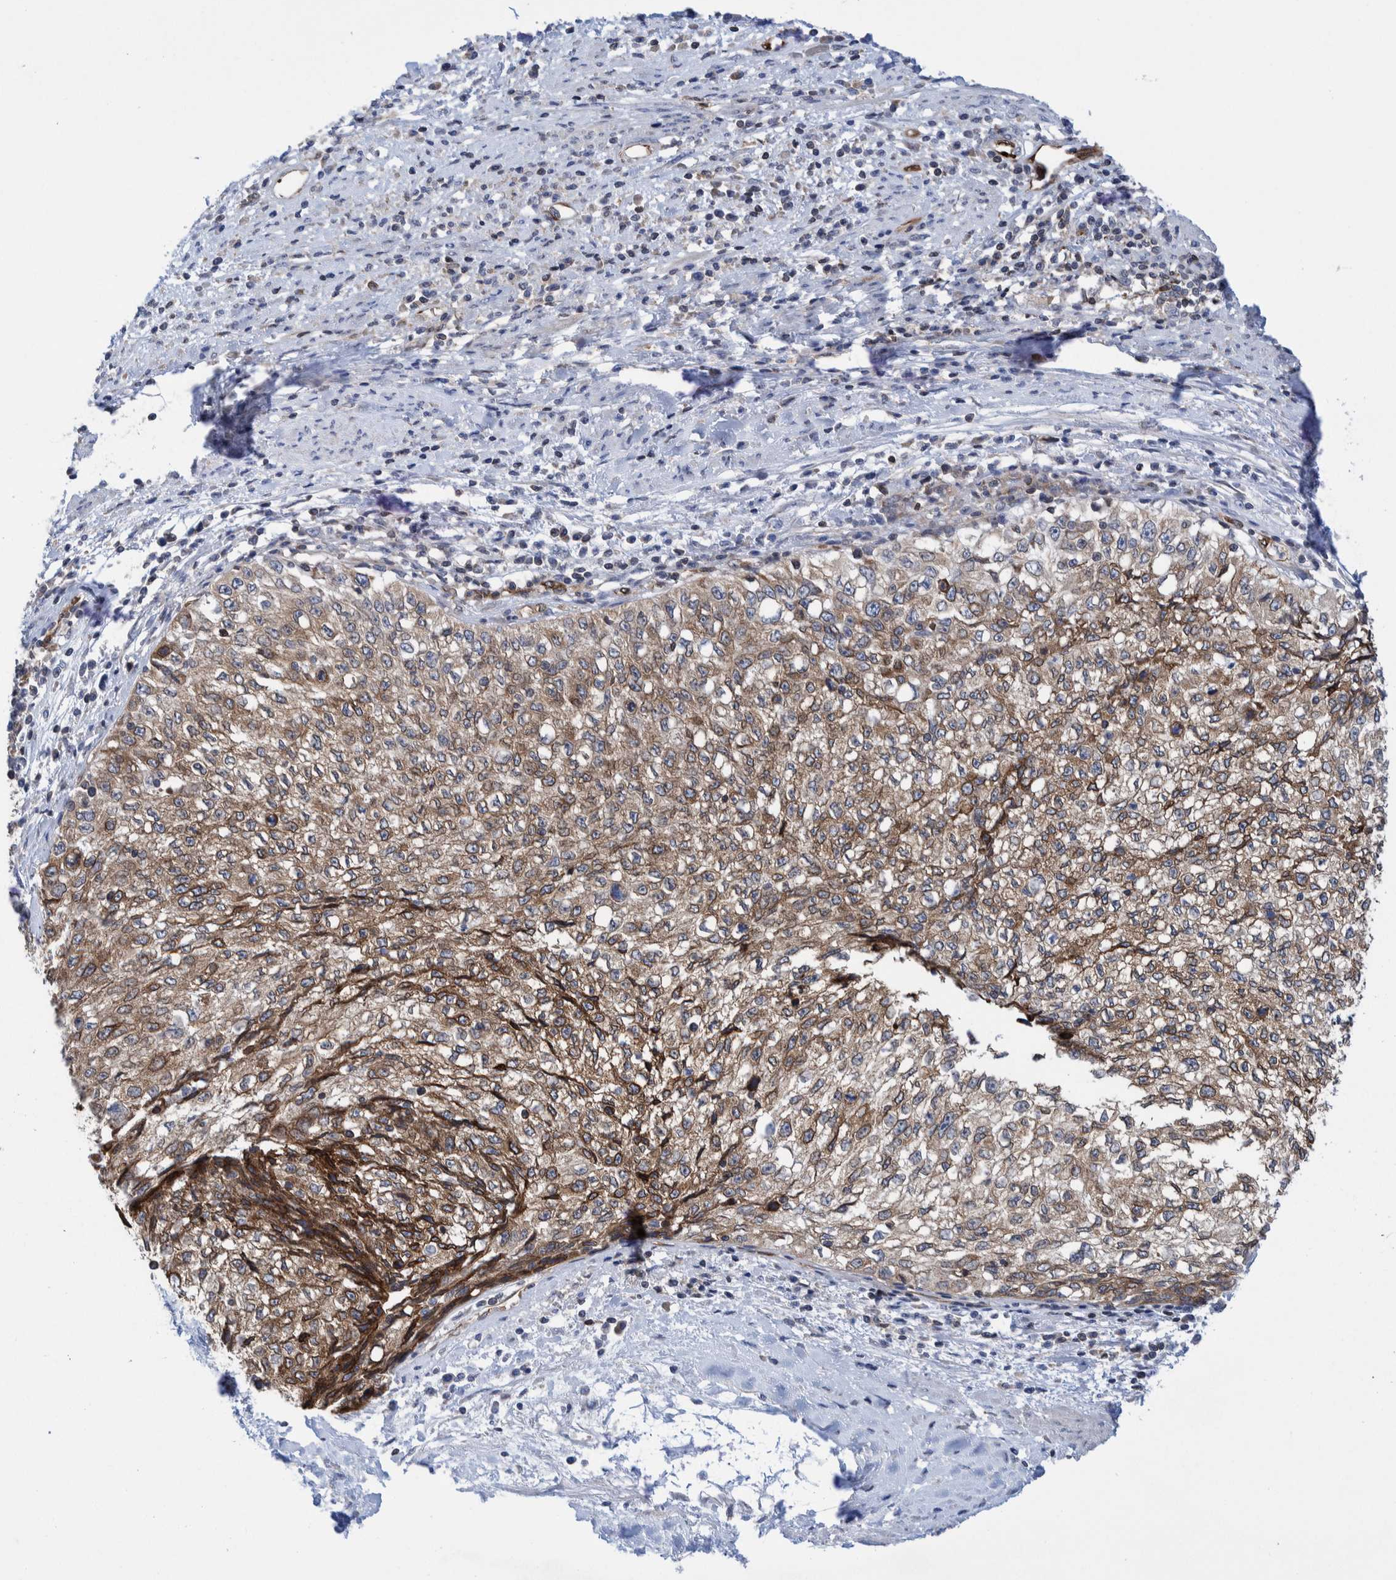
{"staining": {"intensity": "moderate", "quantity": ">75%", "location": "cytoplasmic/membranous"}, "tissue": "cervical cancer", "cell_type": "Tumor cells", "image_type": "cancer", "snomed": [{"axis": "morphology", "description": "Squamous cell carcinoma, NOS"}, {"axis": "topography", "description": "Cervix"}], "caption": "Moderate cytoplasmic/membranous protein staining is identified in about >75% of tumor cells in cervical cancer.", "gene": "THEM6", "patient": {"sex": "female", "age": 57}}